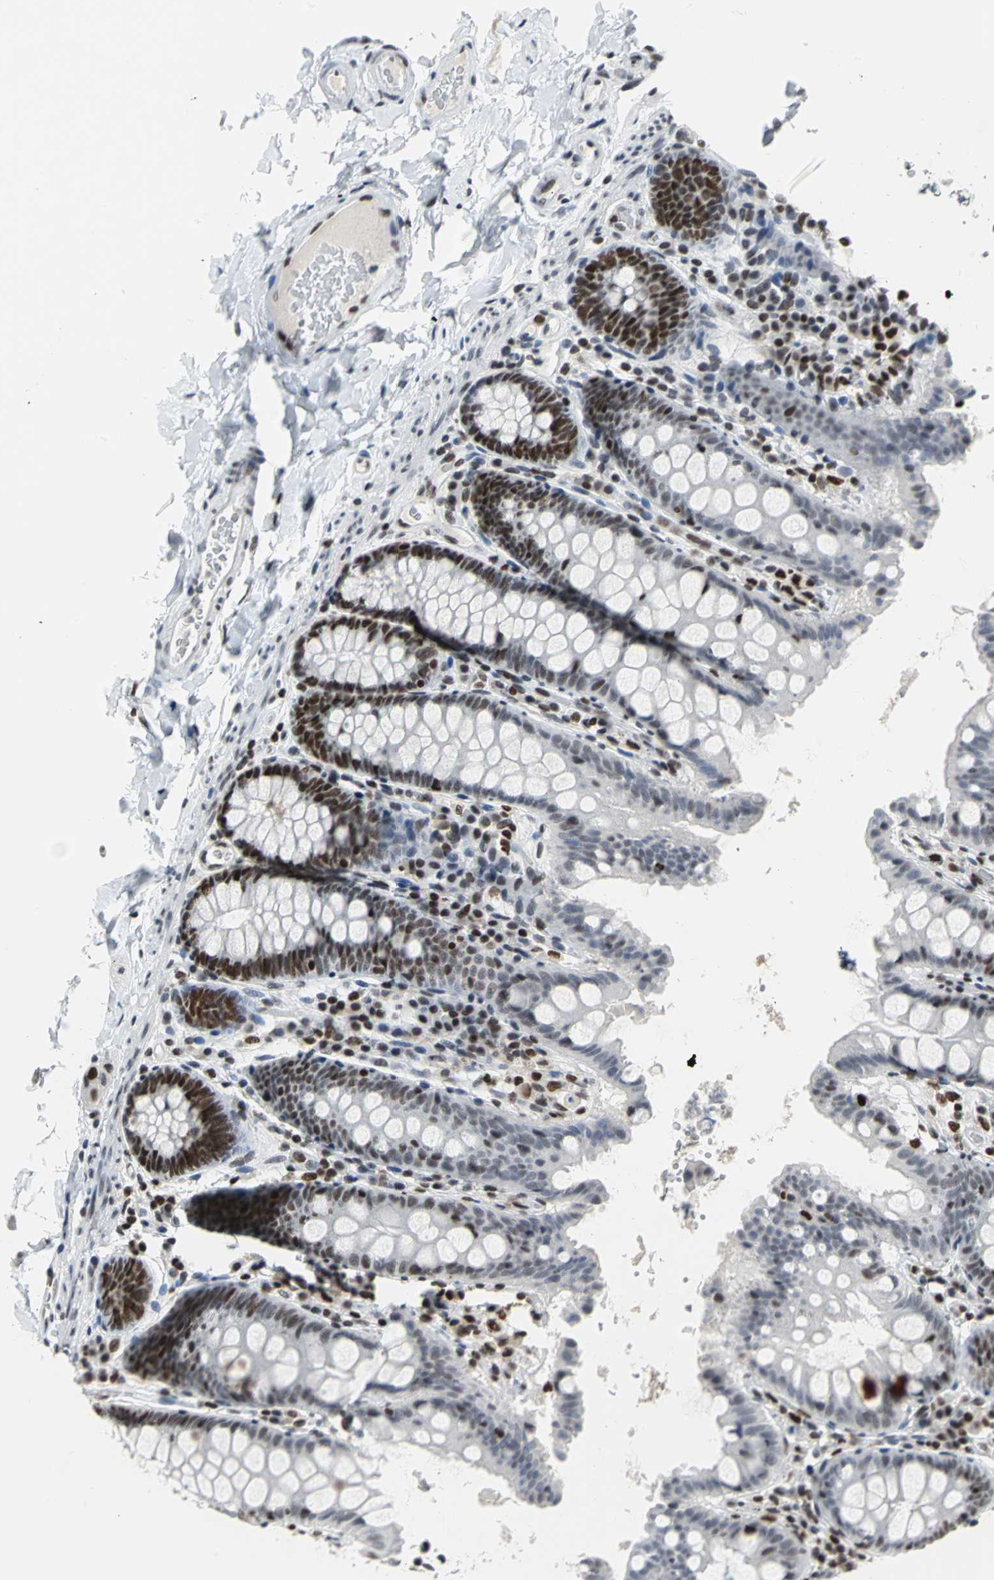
{"staining": {"intensity": "negative", "quantity": "none", "location": "none"}, "tissue": "colon", "cell_type": "Endothelial cells", "image_type": "normal", "snomed": [{"axis": "morphology", "description": "Normal tissue, NOS"}, {"axis": "topography", "description": "Colon"}], "caption": "This is an immunohistochemistry (IHC) image of normal human colon. There is no expression in endothelial cells.", "gene": "HNRNPD", "patient": {"sex": "female", "age": 61}}